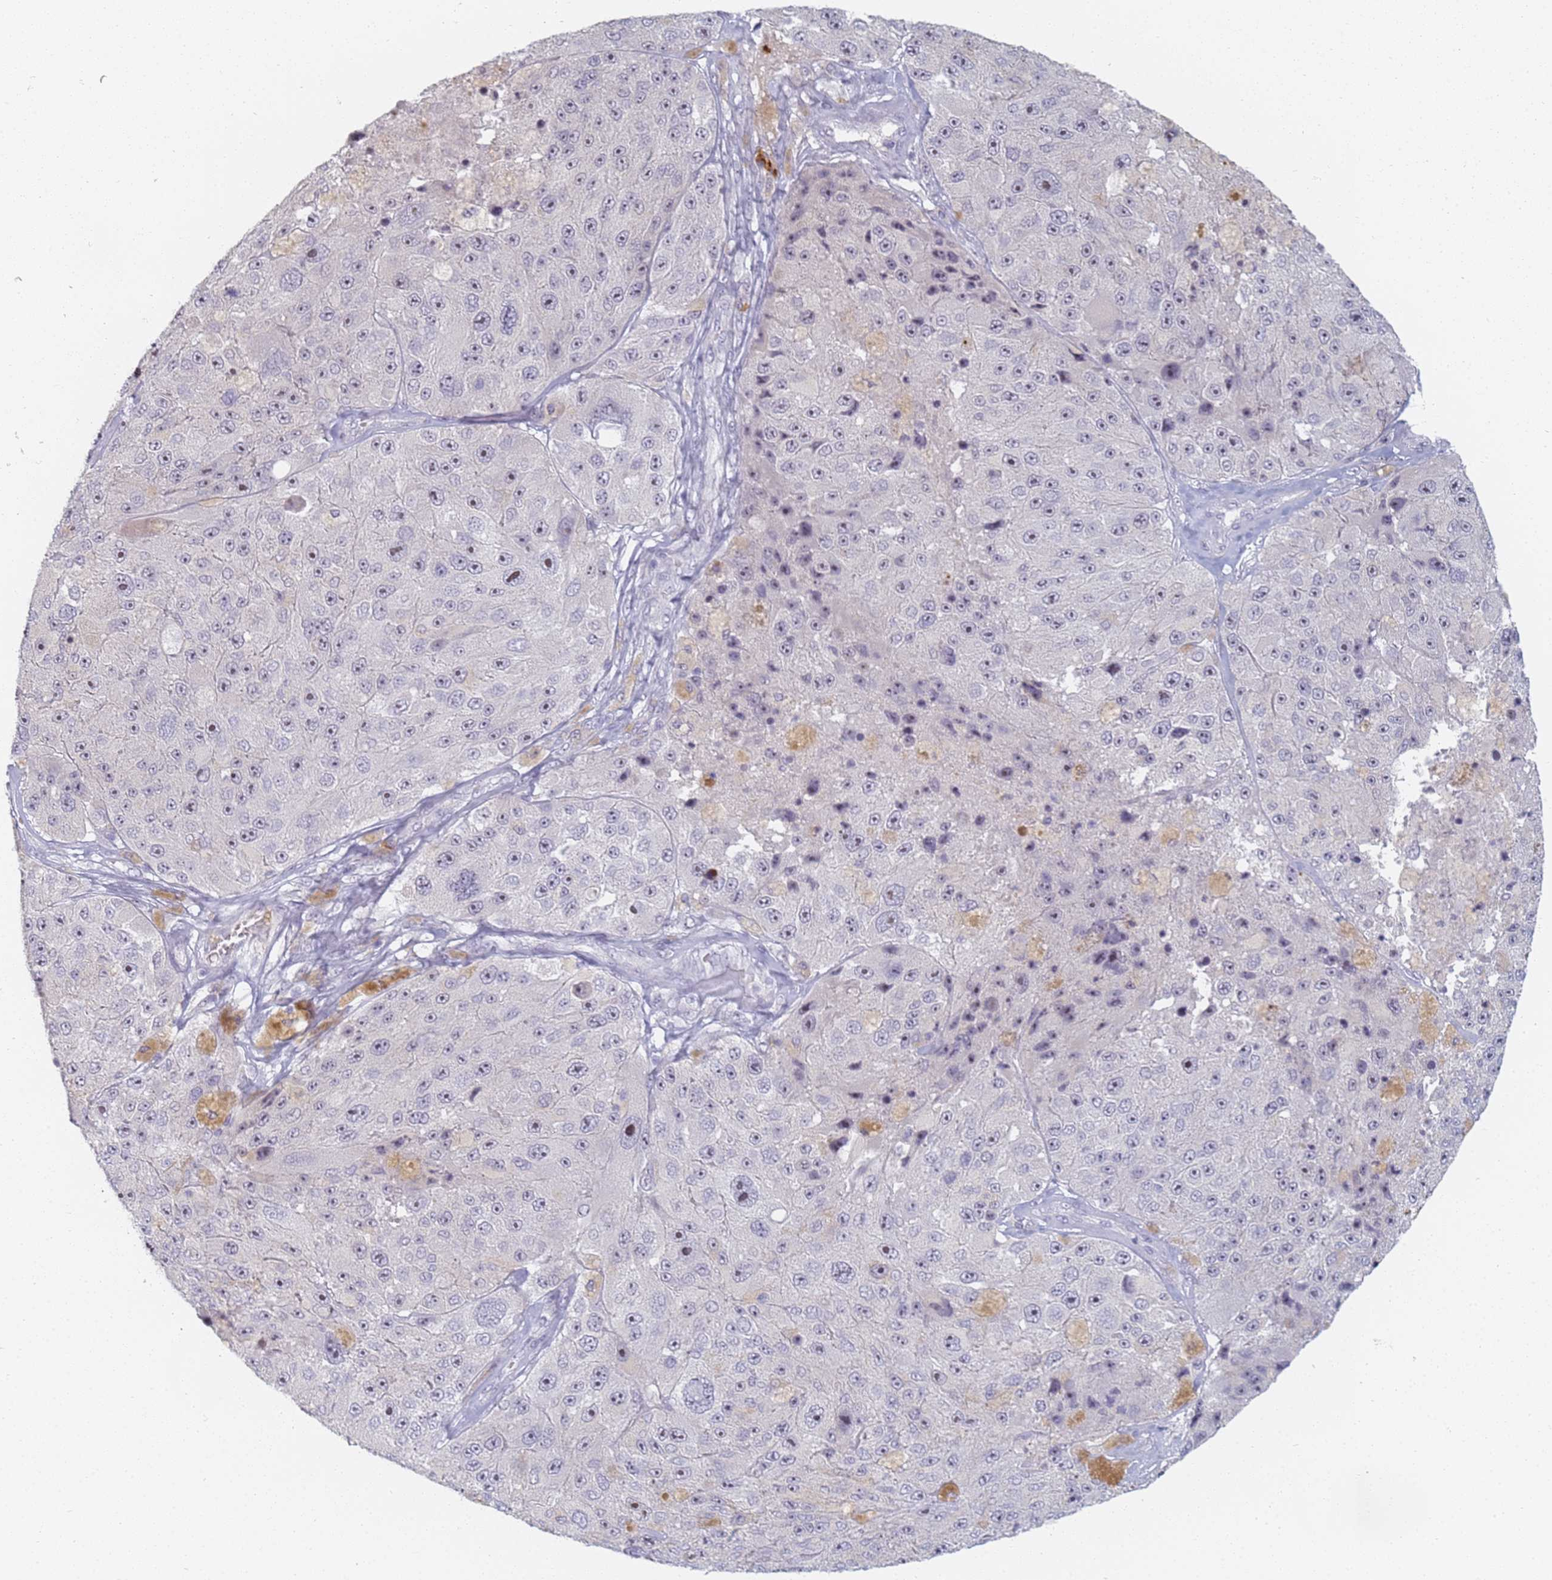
{"staining": {"intensity": "weak", "quantity": "<25%", "location": "nuclear"}, "tissue": "melanoma", "cell_type": "Tumor cells", "image_type": "cancer", "snomed": [{"axis": "morphology", "description": "Malignant melanoma, Metastatic site"}, {"axis": "topography", "description": "Lymph node"}], "caption": "Melanoma was stained to show a protein in brown. There is no significant positivity in tumor cells.", "gene": "SLC38A9", "patient": {"sex": "male", "age": 62}}